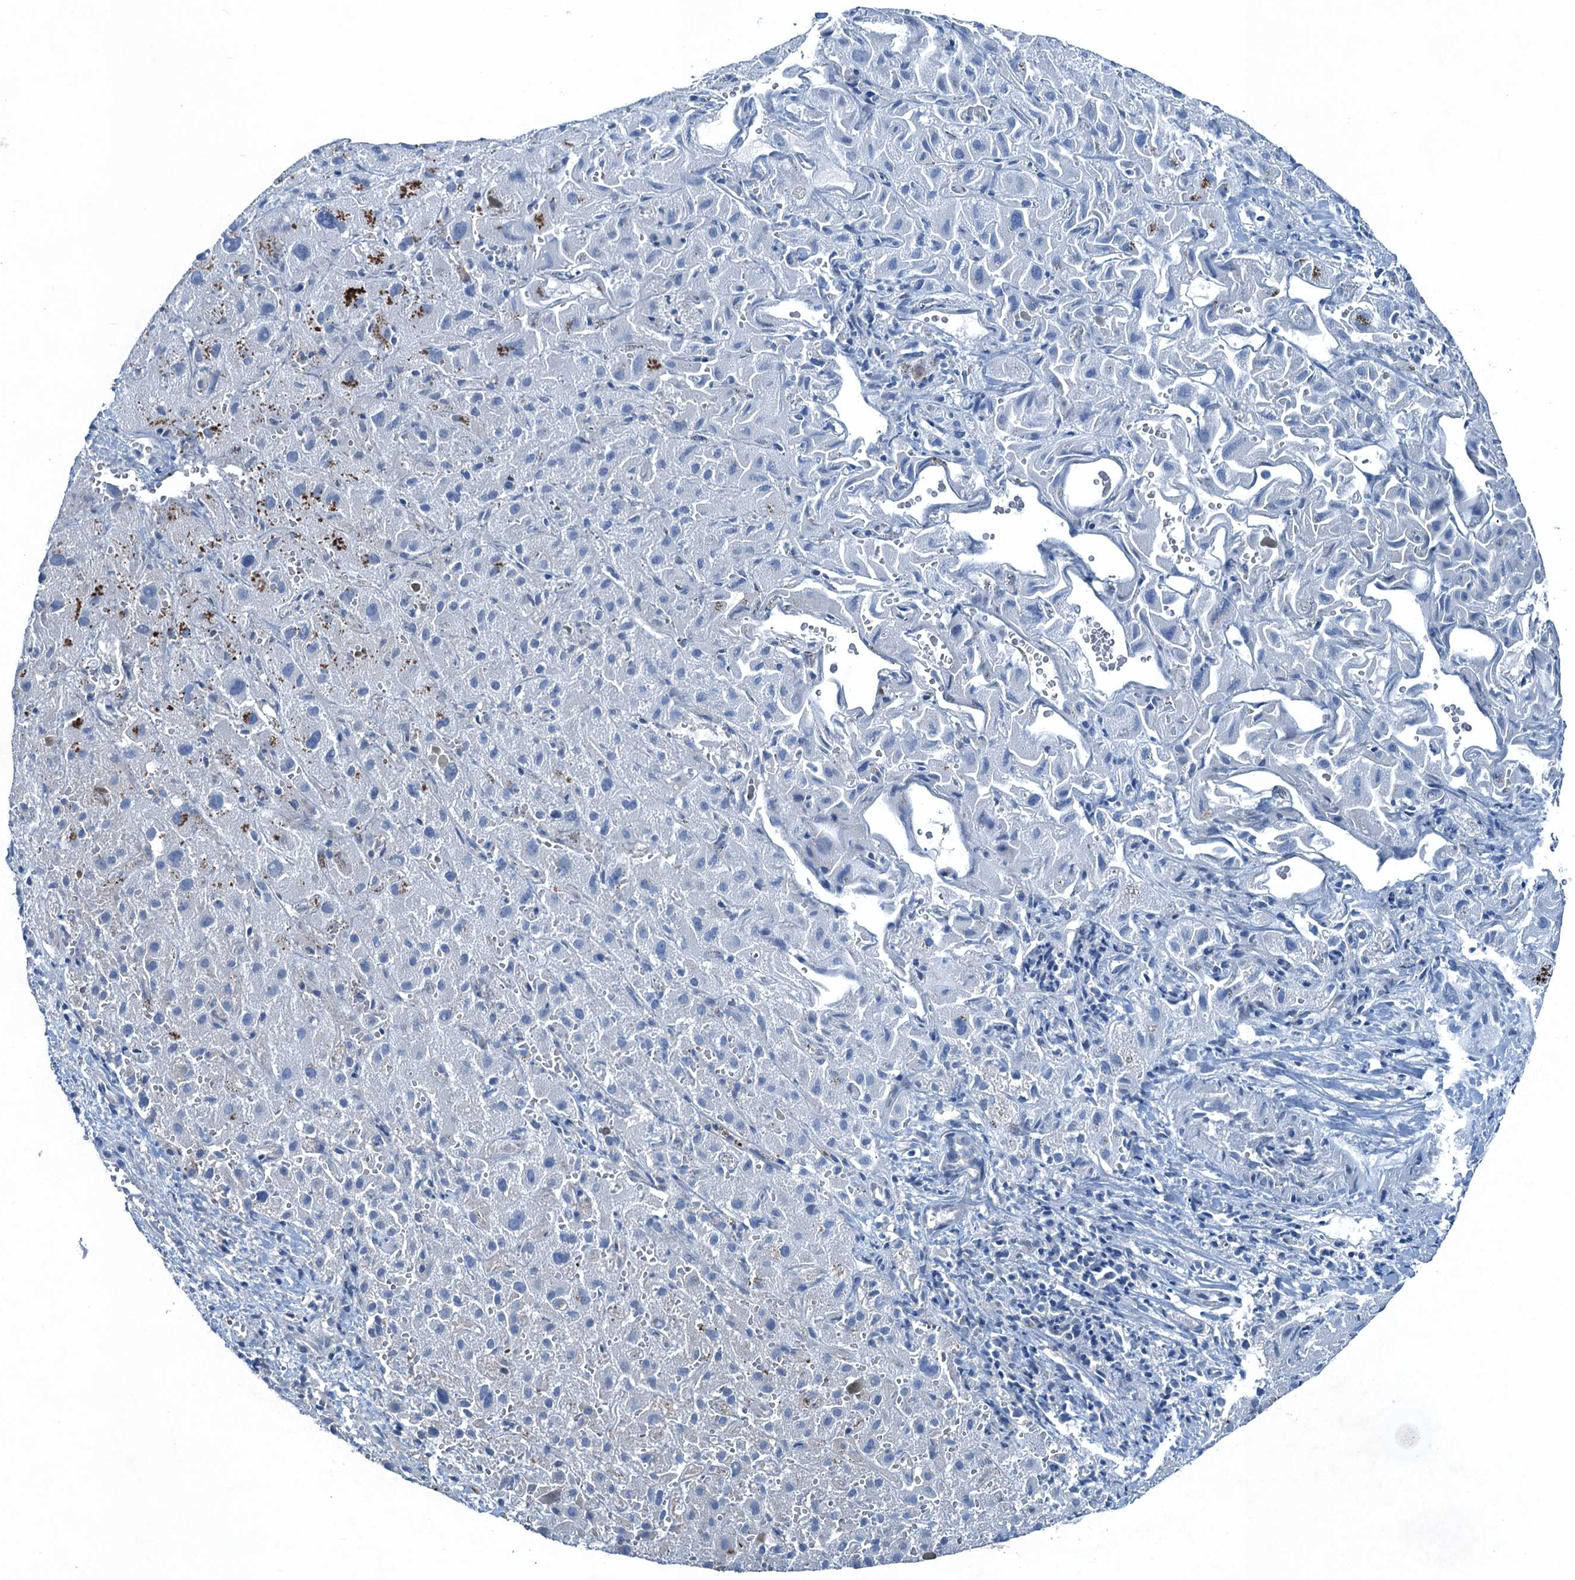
{"staining": {"intensity": "negative", "quantity": "none", "location": "none"}, "tissue": "liver cancer", "cell_type": "Tumor cells", "image_type": "cancer", "snomed": [{"axis": "morphology", "description": "Cholangiocarcinoma"}, {"axis": "topography", "description": "Liver"}], "caption": "Micrograph shows no significant protein positivity in tumor cells of liver cancer (cholangiocarcinoma).", "gene": "TRAPPC8", "patient": {"sex": "female", "age": 52}}